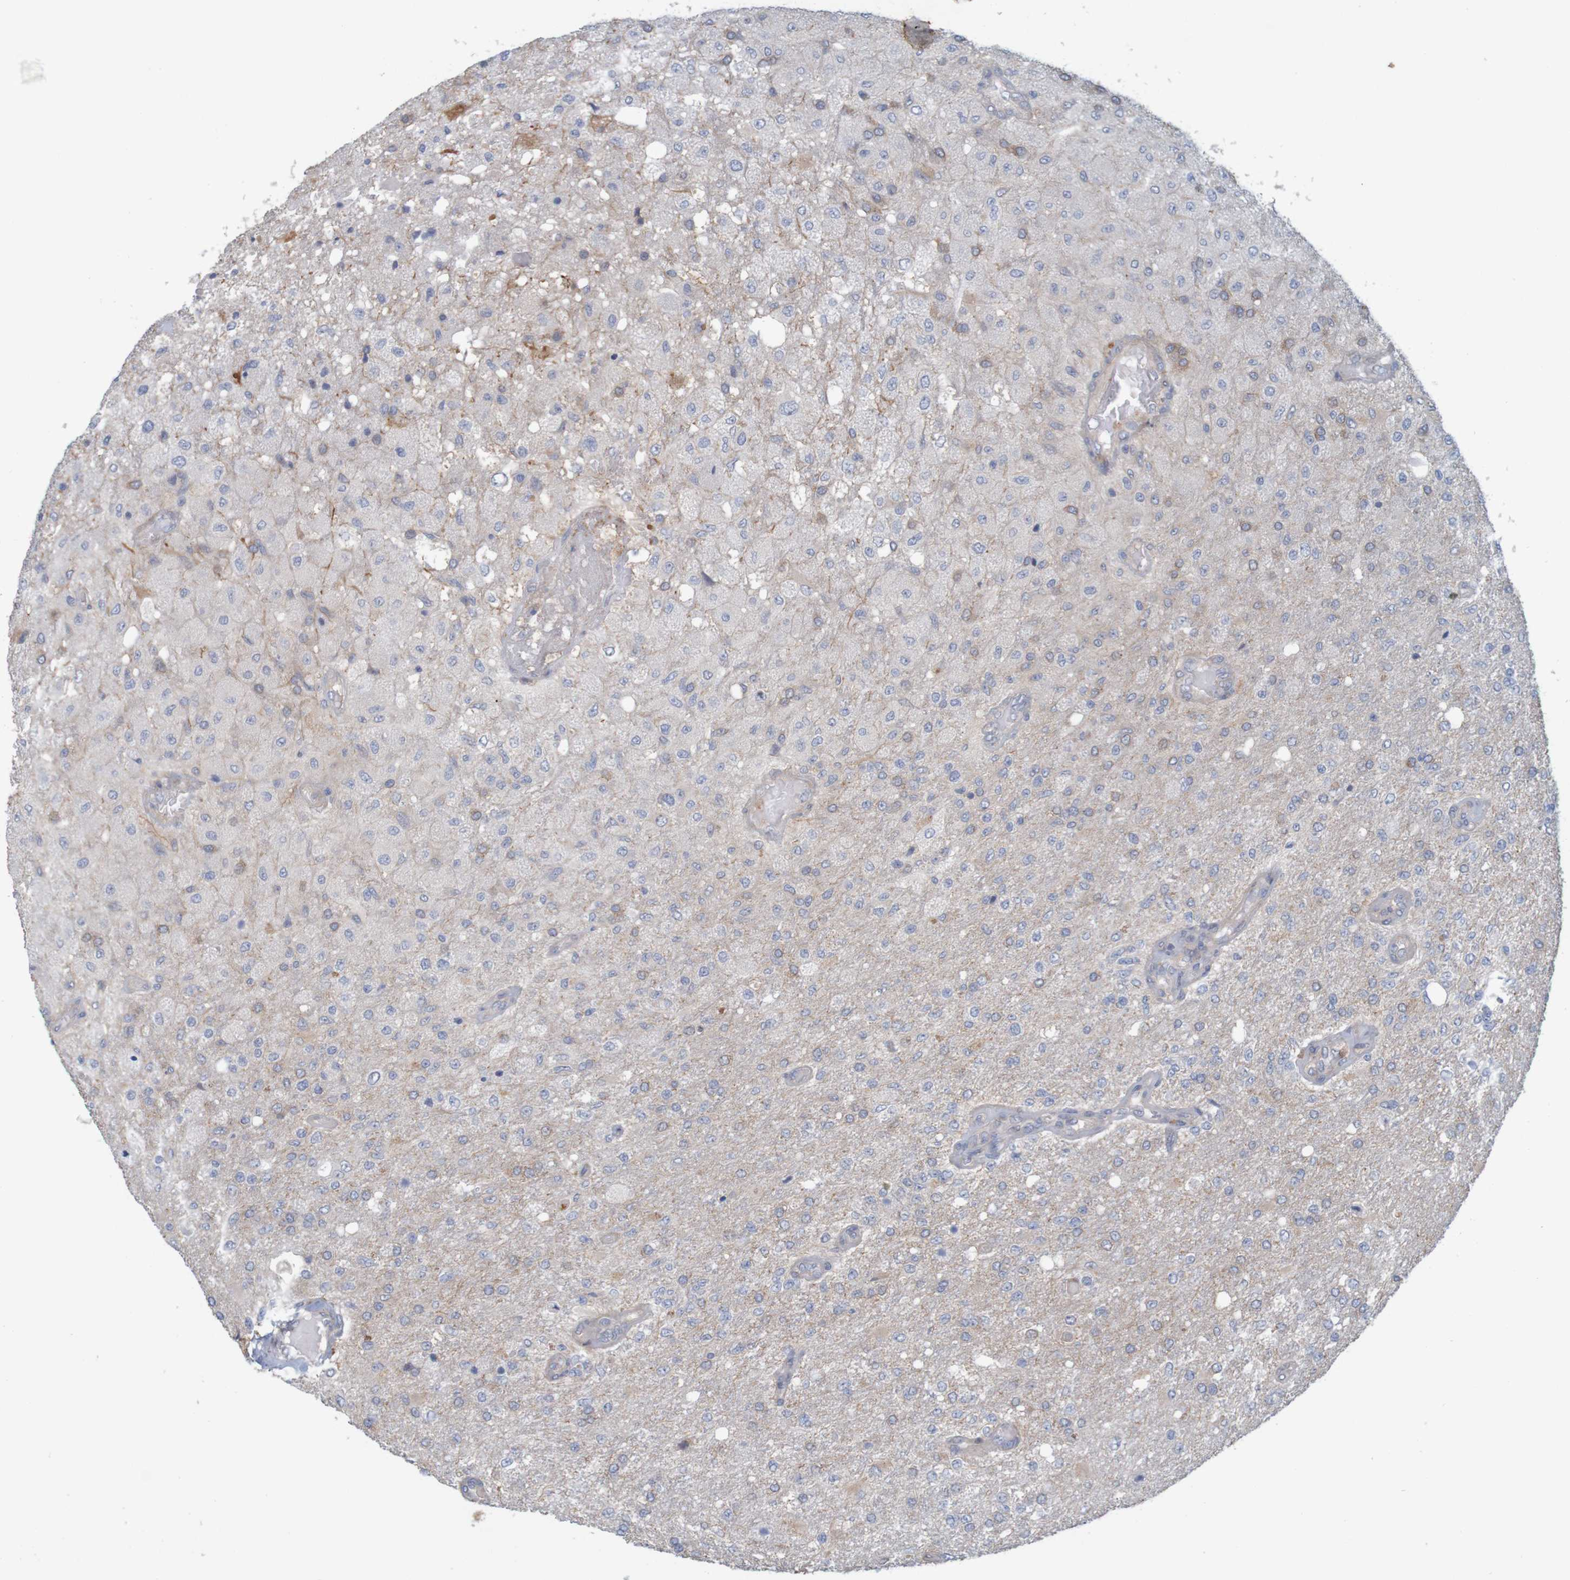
{"staining": {"intensity": "weak", "quantity": "<25%", "location": "cytoplasmic/membranous"}, "tissue": "glioma", "cell_type": "Tumor cells", "image_type": "cancer", "snomed": [{"axis": "morphology", "description": "Normal tissue, NOS"}, {"axis": "morphology", "description": "Glioma, malignant, High grade"}, {"axis": "topography", "description": "Cerebral cortex"}], "caption": "Histopathology image shows no significant protein positivity in tumor cells of glioma. (DAB (3,3'-diaminobenzidine) immunohistochemistry (IHC) visualized using brightfield microscopy, high magnification).", "gene": "KRT23", "patient": {"sex": "male", "age": 77}}